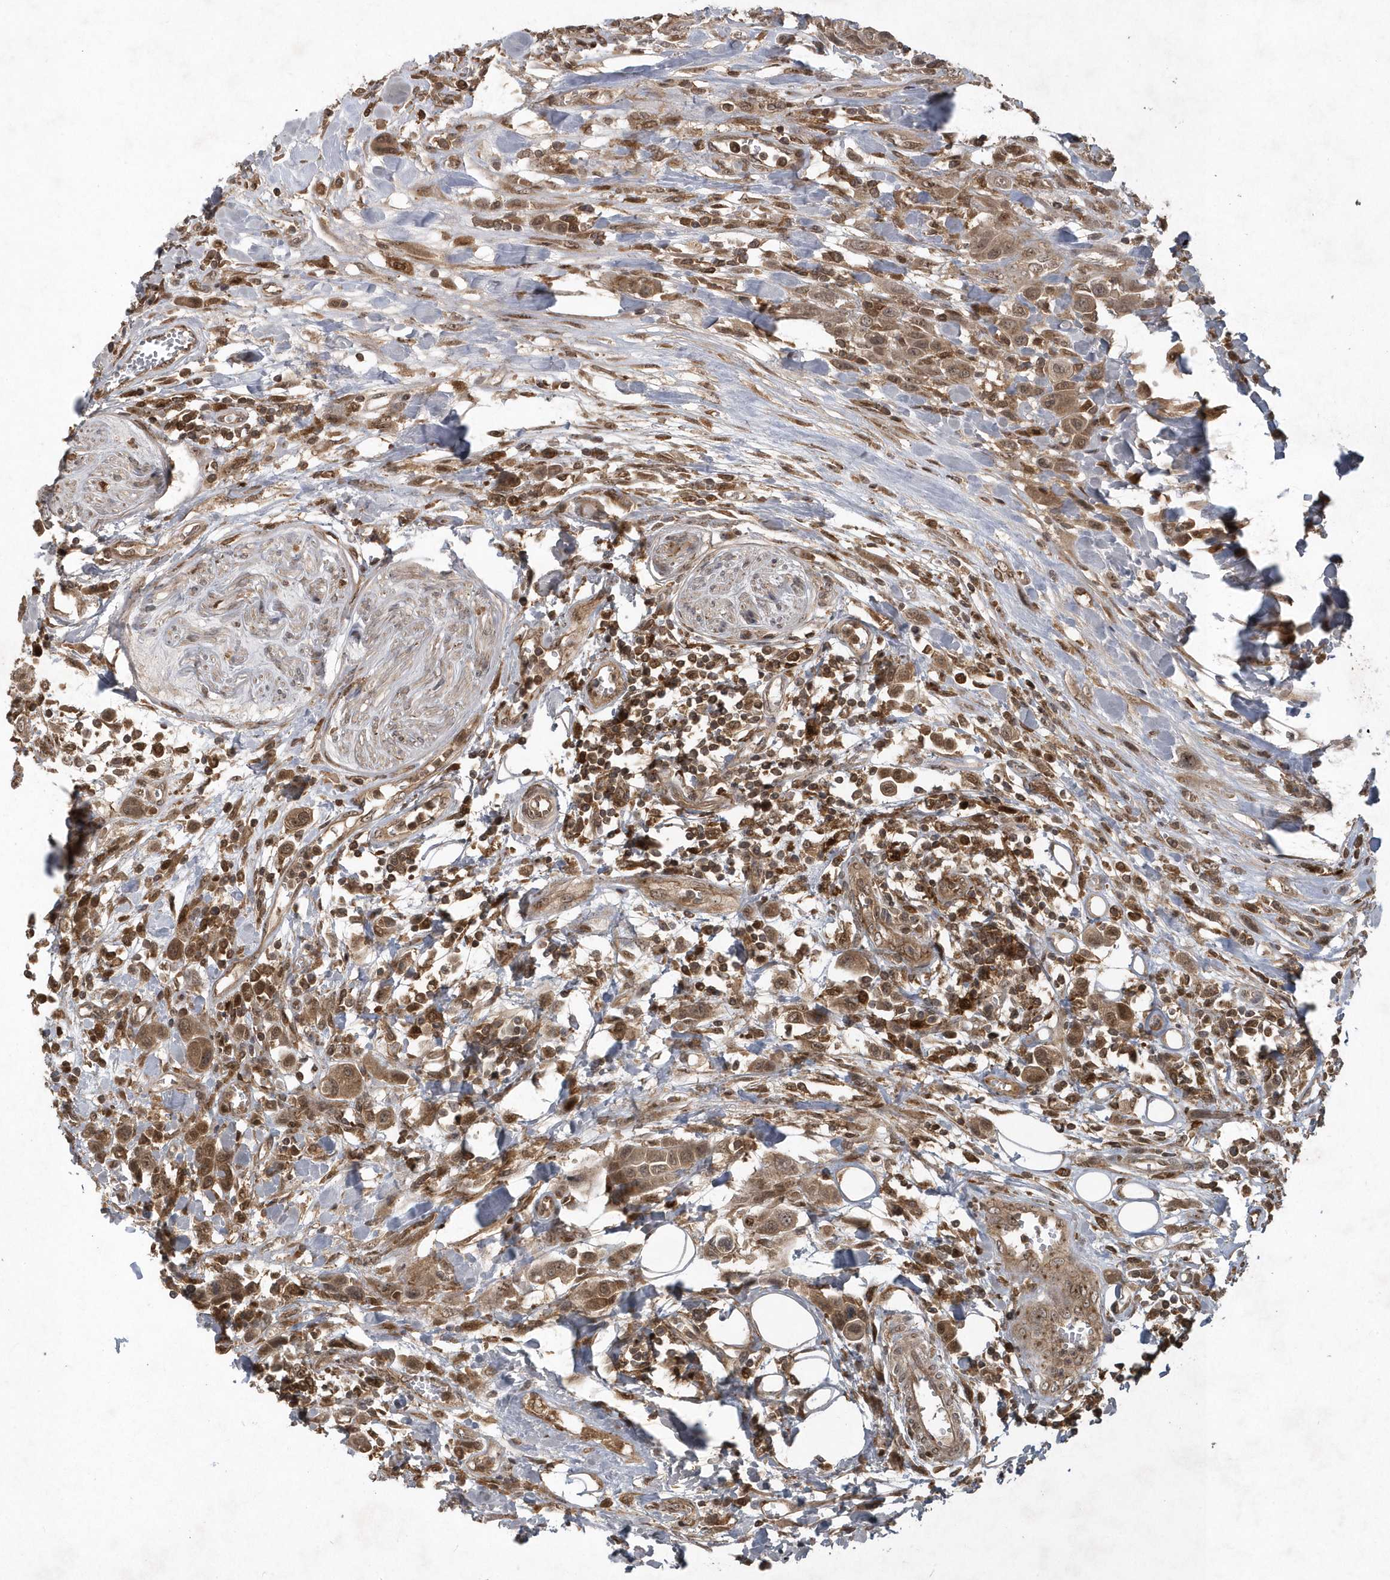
{"staining": {"intensity": "moderate", "quantity": ">75%", "location": "cytoplasmic/membranous"}, "tissue": "urothelial cancer", "cell_type": "Tumor cells", "image_type": "cancer", "snomed": [{"axis": "morphology", "description": "Urothelial carcinoma, High grade"}, {"axis": "topography", "description": "Urinary bladder"}], "caption": "Immunohistochemistry (IHC) (DAB) staining of urothelial carcinoma (high-grade) reveals moderate cytoplasmic/membranous protein expression in approximately >75% of tumor cells.", "gene": "LACC1", "patient": {"sex": "male", "age": 50}}